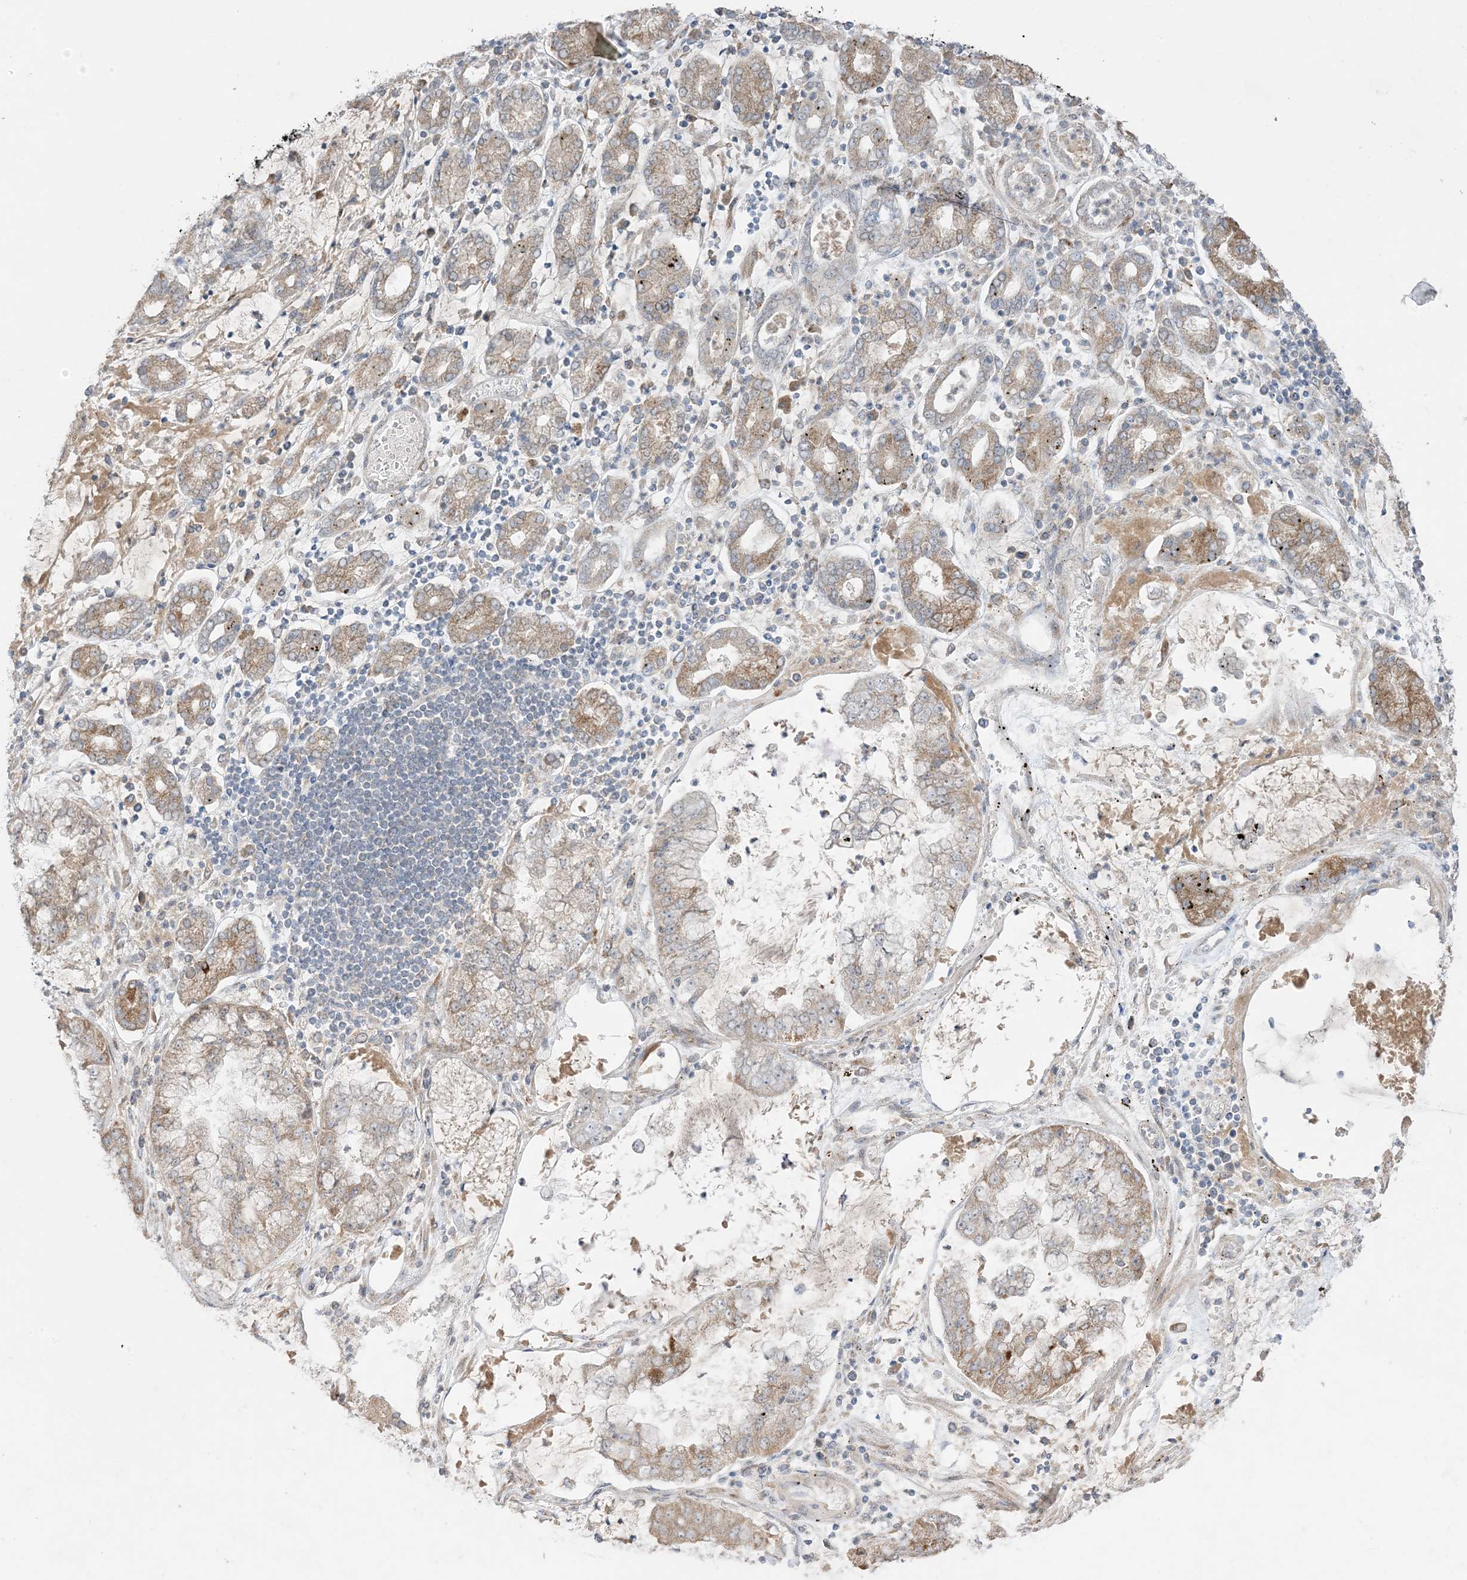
{"staining": {"intensity": "moderate", "quantity": "<25%", "location": "cytoplasmic/membranous"}, "tissue": "stomach cancer", "cell_type": "Tumor cells", "image_type": "cancer", "snomed": [{"axis": "morphology", "description": "Adenocarcinoma, NOS"}, {"axis": "topography", "description": "Stomach"}], "caption": "Moderate cytoplasmic/membranous positivity is identified in approximately <25% of tumor cells in adenocarcinoma (stomach).", "gene": "ODC1", "patient": {"sex": "male", "age": 76}}